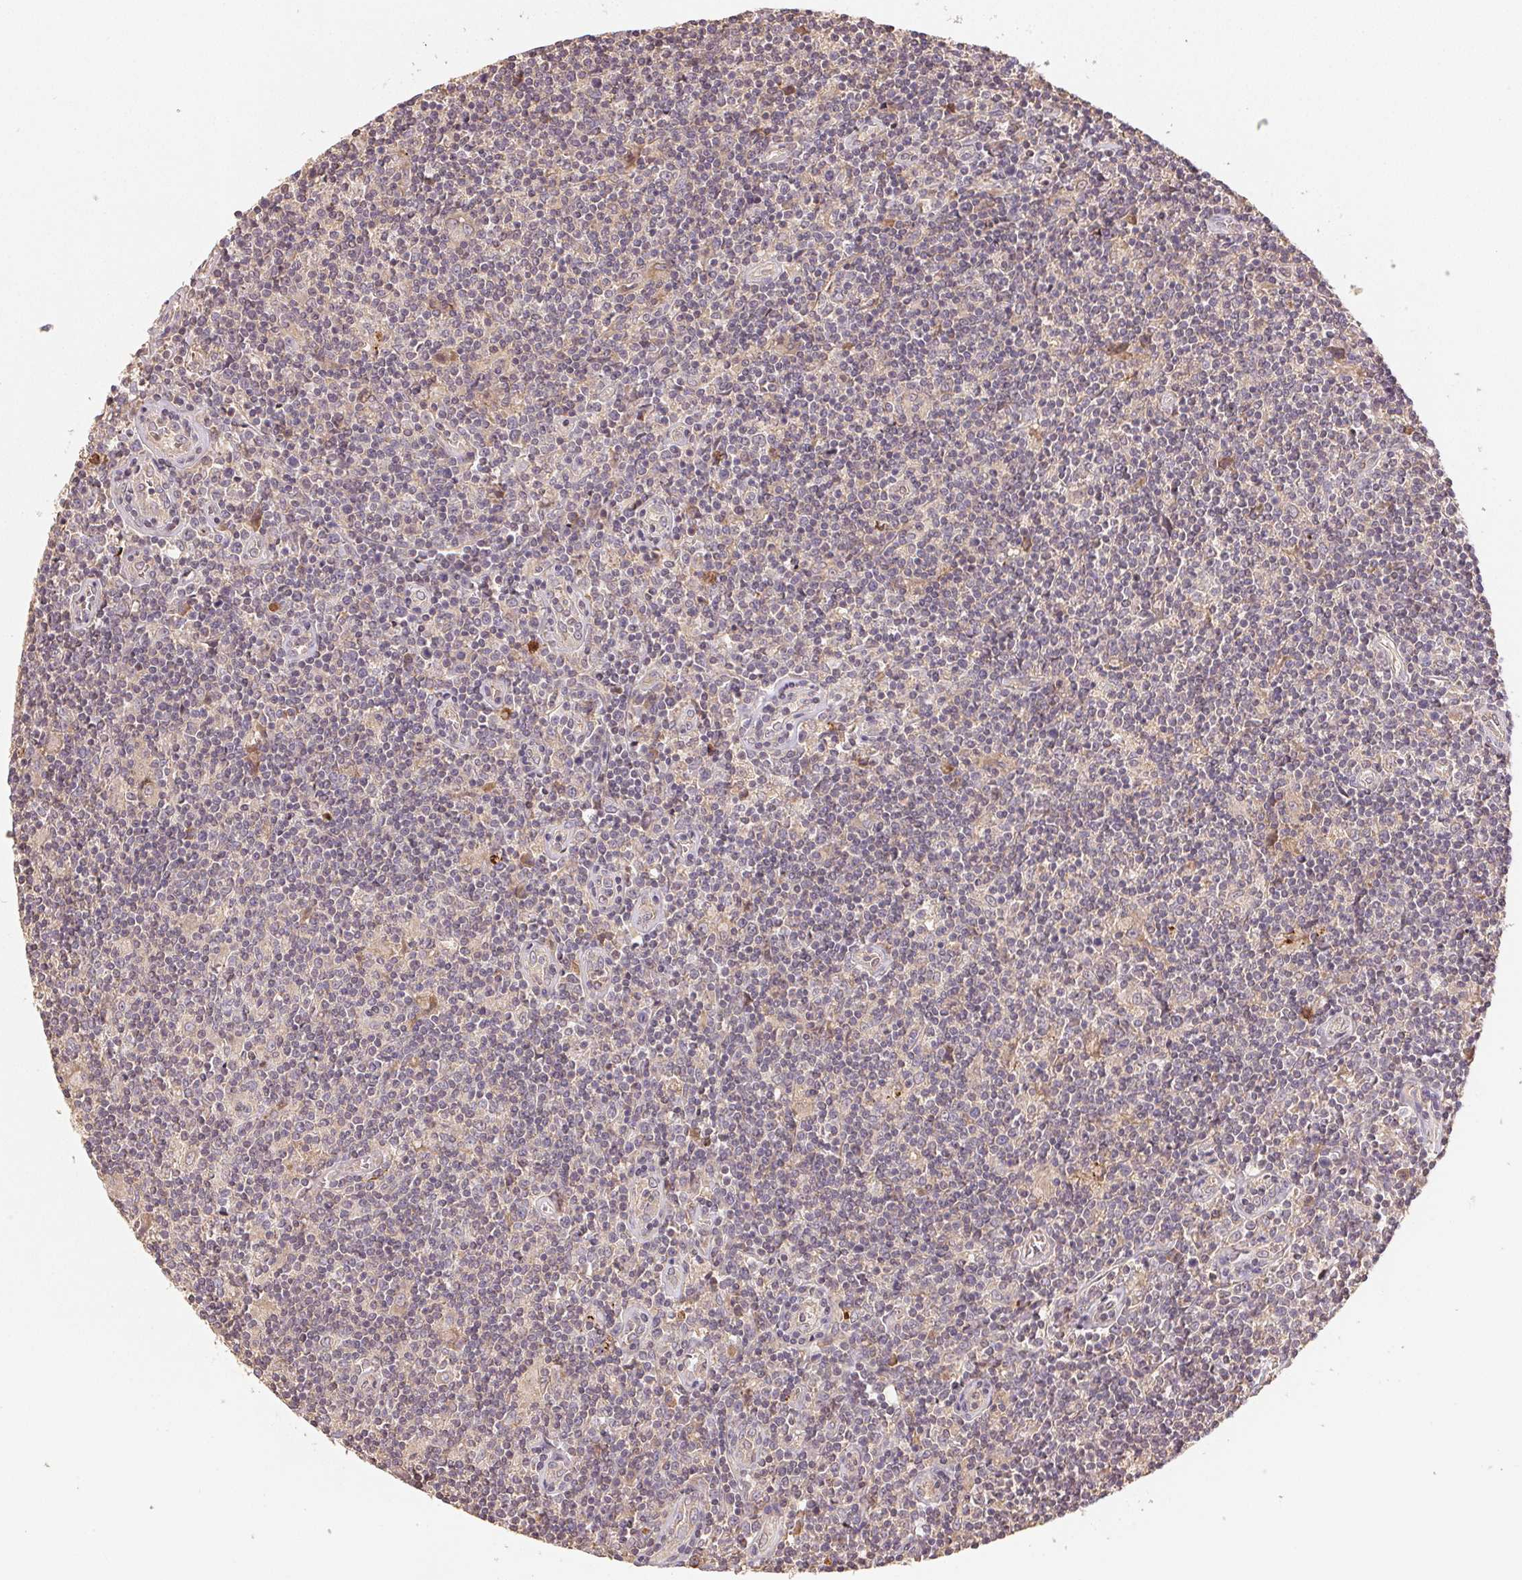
{"staining": {"intensity": "negative", "quantity": "none", "location": "none"}, "tissue": "lymphoma", "cell_type": "Tumor cells", "image_type": "cancer", "snomed": [{"axis": "morphology", "description": "Hodgkin's disease, NOS"}, {"axis": "topography", "description": "Lymph node"}], "caption": "Hodgkin's disease was stained to show a protein in brown. There is no significant expression in tumor cells. (DAB (3,3'-diaminobenzidine) immunohistochemistry, high magnification).", "gene": "RALA", "patient": {"sex": "male", "age": 40}}